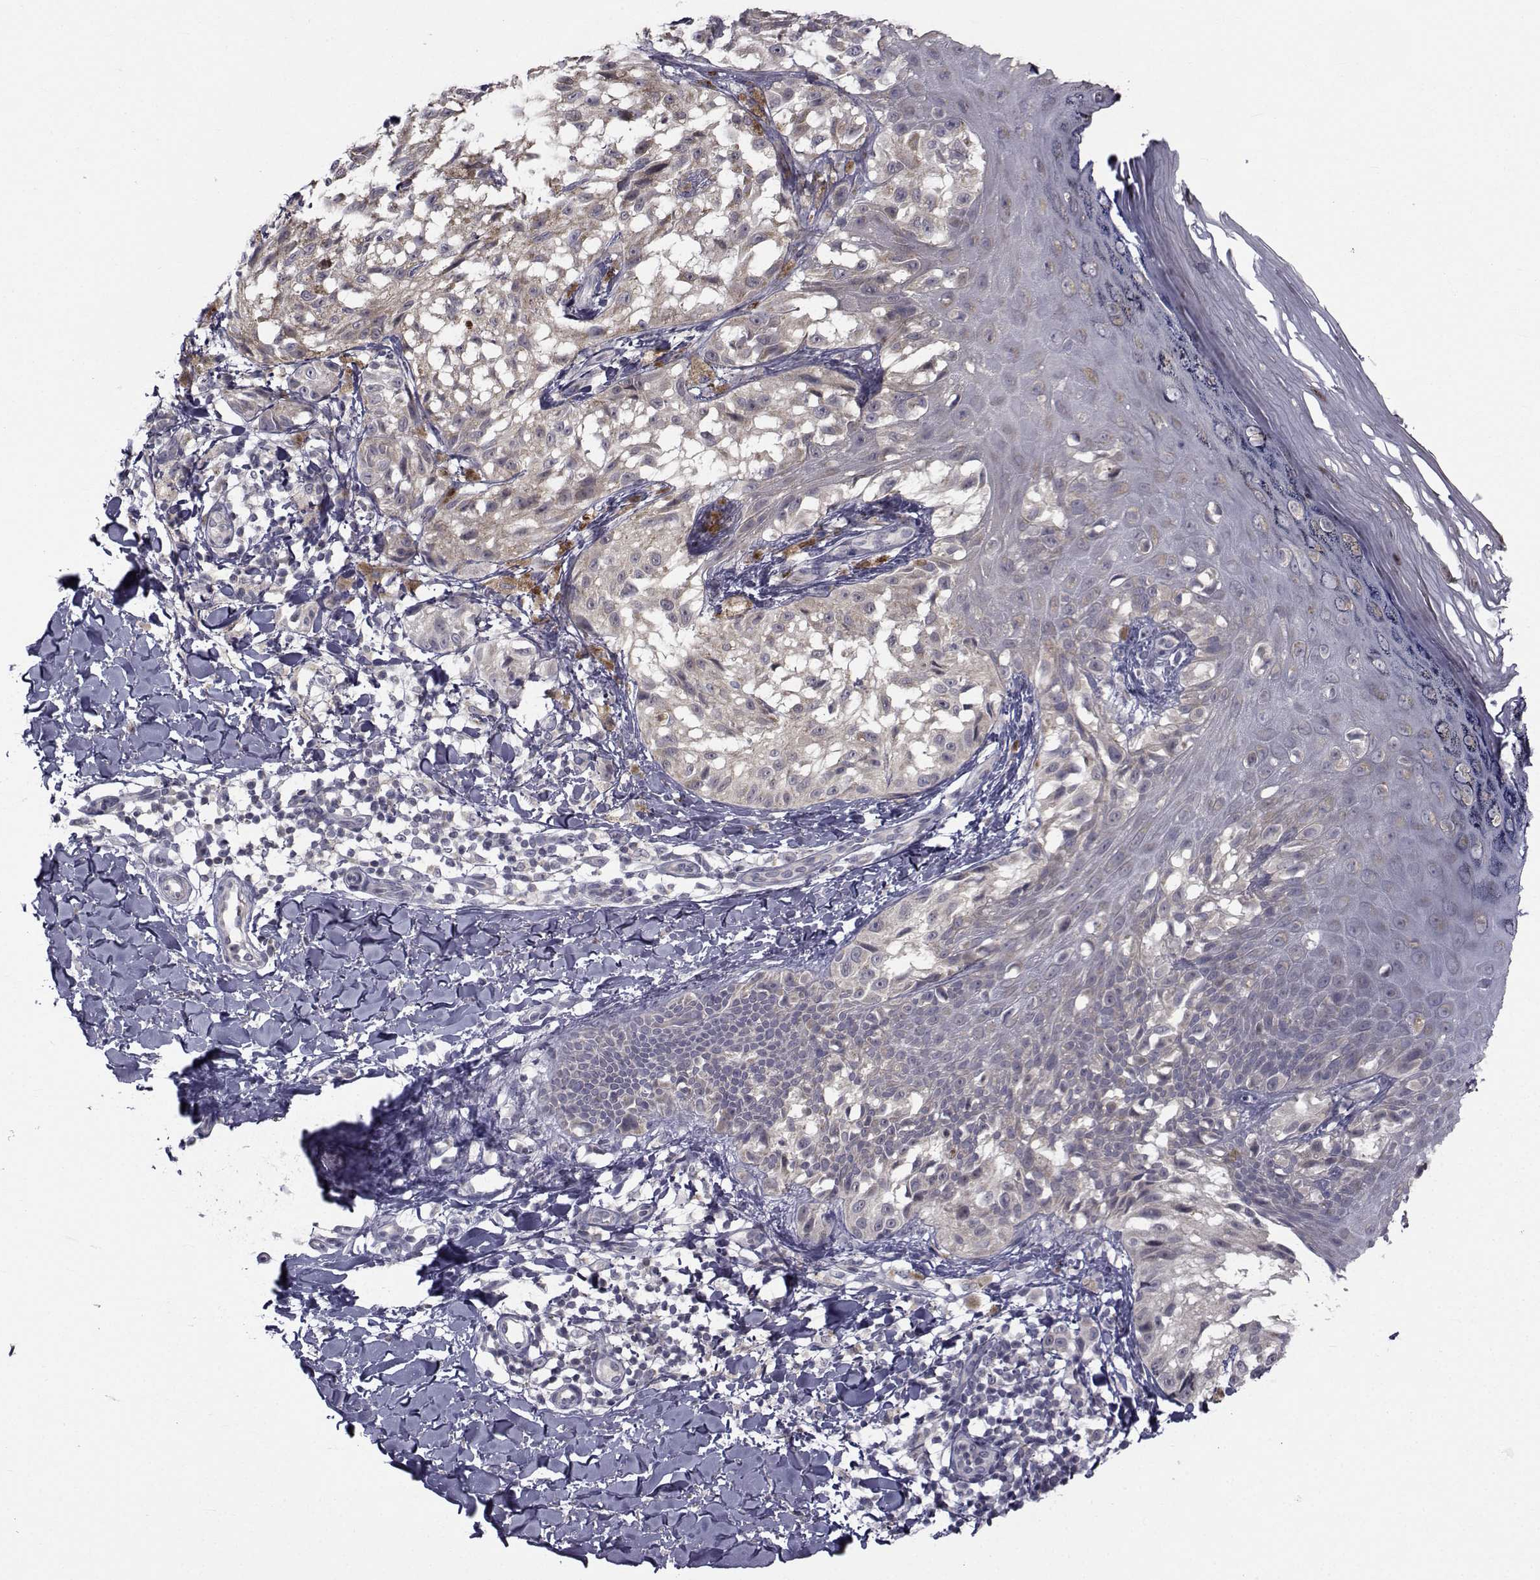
{"staining": {"intensity": "negative", "quantity": "none", "location": "none"}, "tissue": "melanoma", "cell_type": "Tumor cells", "image_type": "cancer", "snomed": [{"axis": "morphology", "description": "Malignant melanoma, NOS"}, {"axis": "topography", "description": "Skin"}], "caption": "Immunohistochemistry of melanoma displays no expression in tumor cells.", "gene": "ANGPT1", "patient": {"sex": "male", "age": 36}}